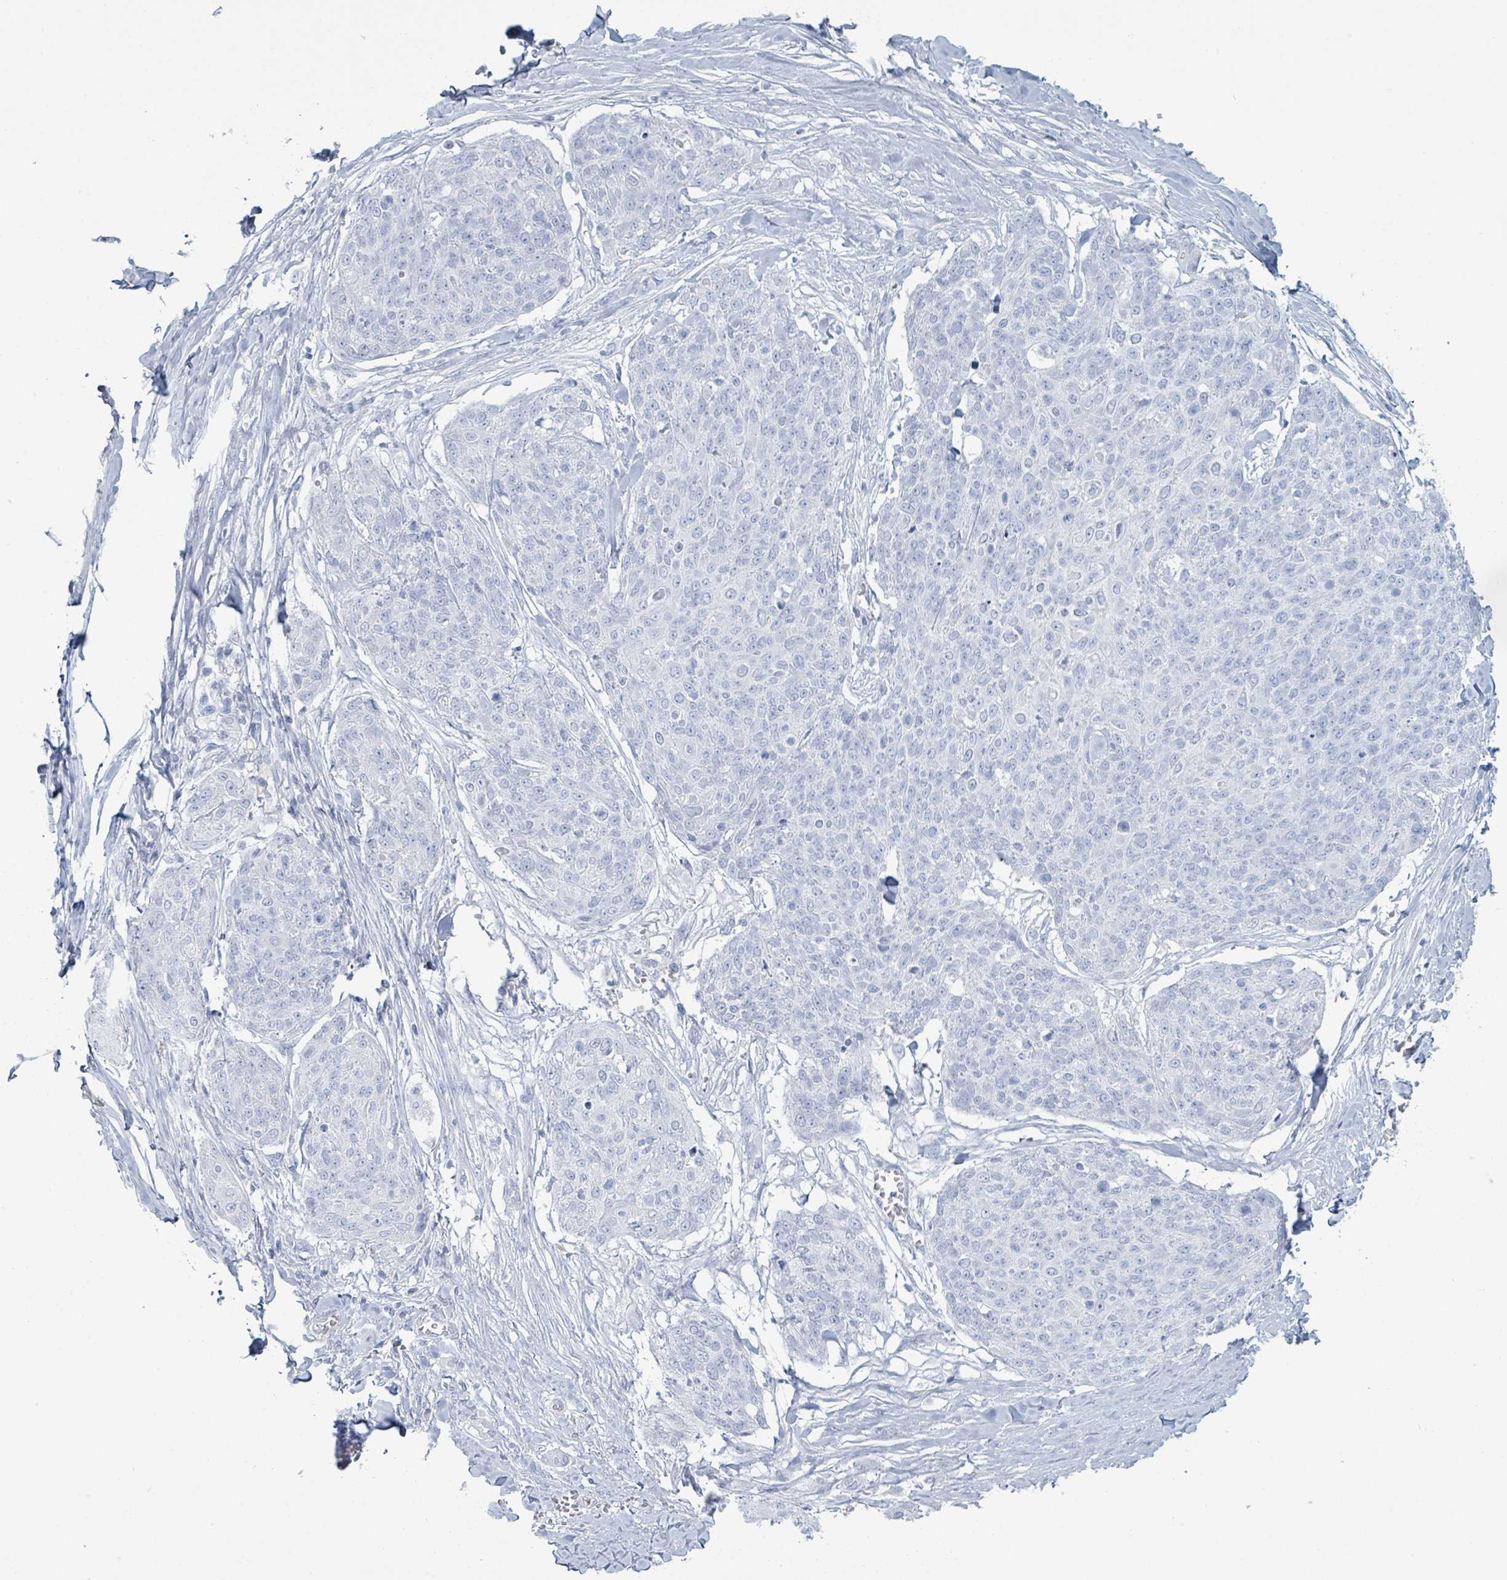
{"staining": {"intensity": "negative", "quantity": "none", "location": "none"}, "tissue": "skin cancer", "cell_type": "Tumor cells", "image_type": "cancer", "snomed": [{"axis": "morphology", "description": "Squamous cell carcinoma, NOS"}, {"axis": "topography", "description": "Skin"}, {"axis": "topography", "description": "Vulva"}], "caption": "The photomicrograph reveals no significant positivity in tumor cells of skin cancer.", "gene": "PGA3", "patient": {"sex": "female", "age": 85}}